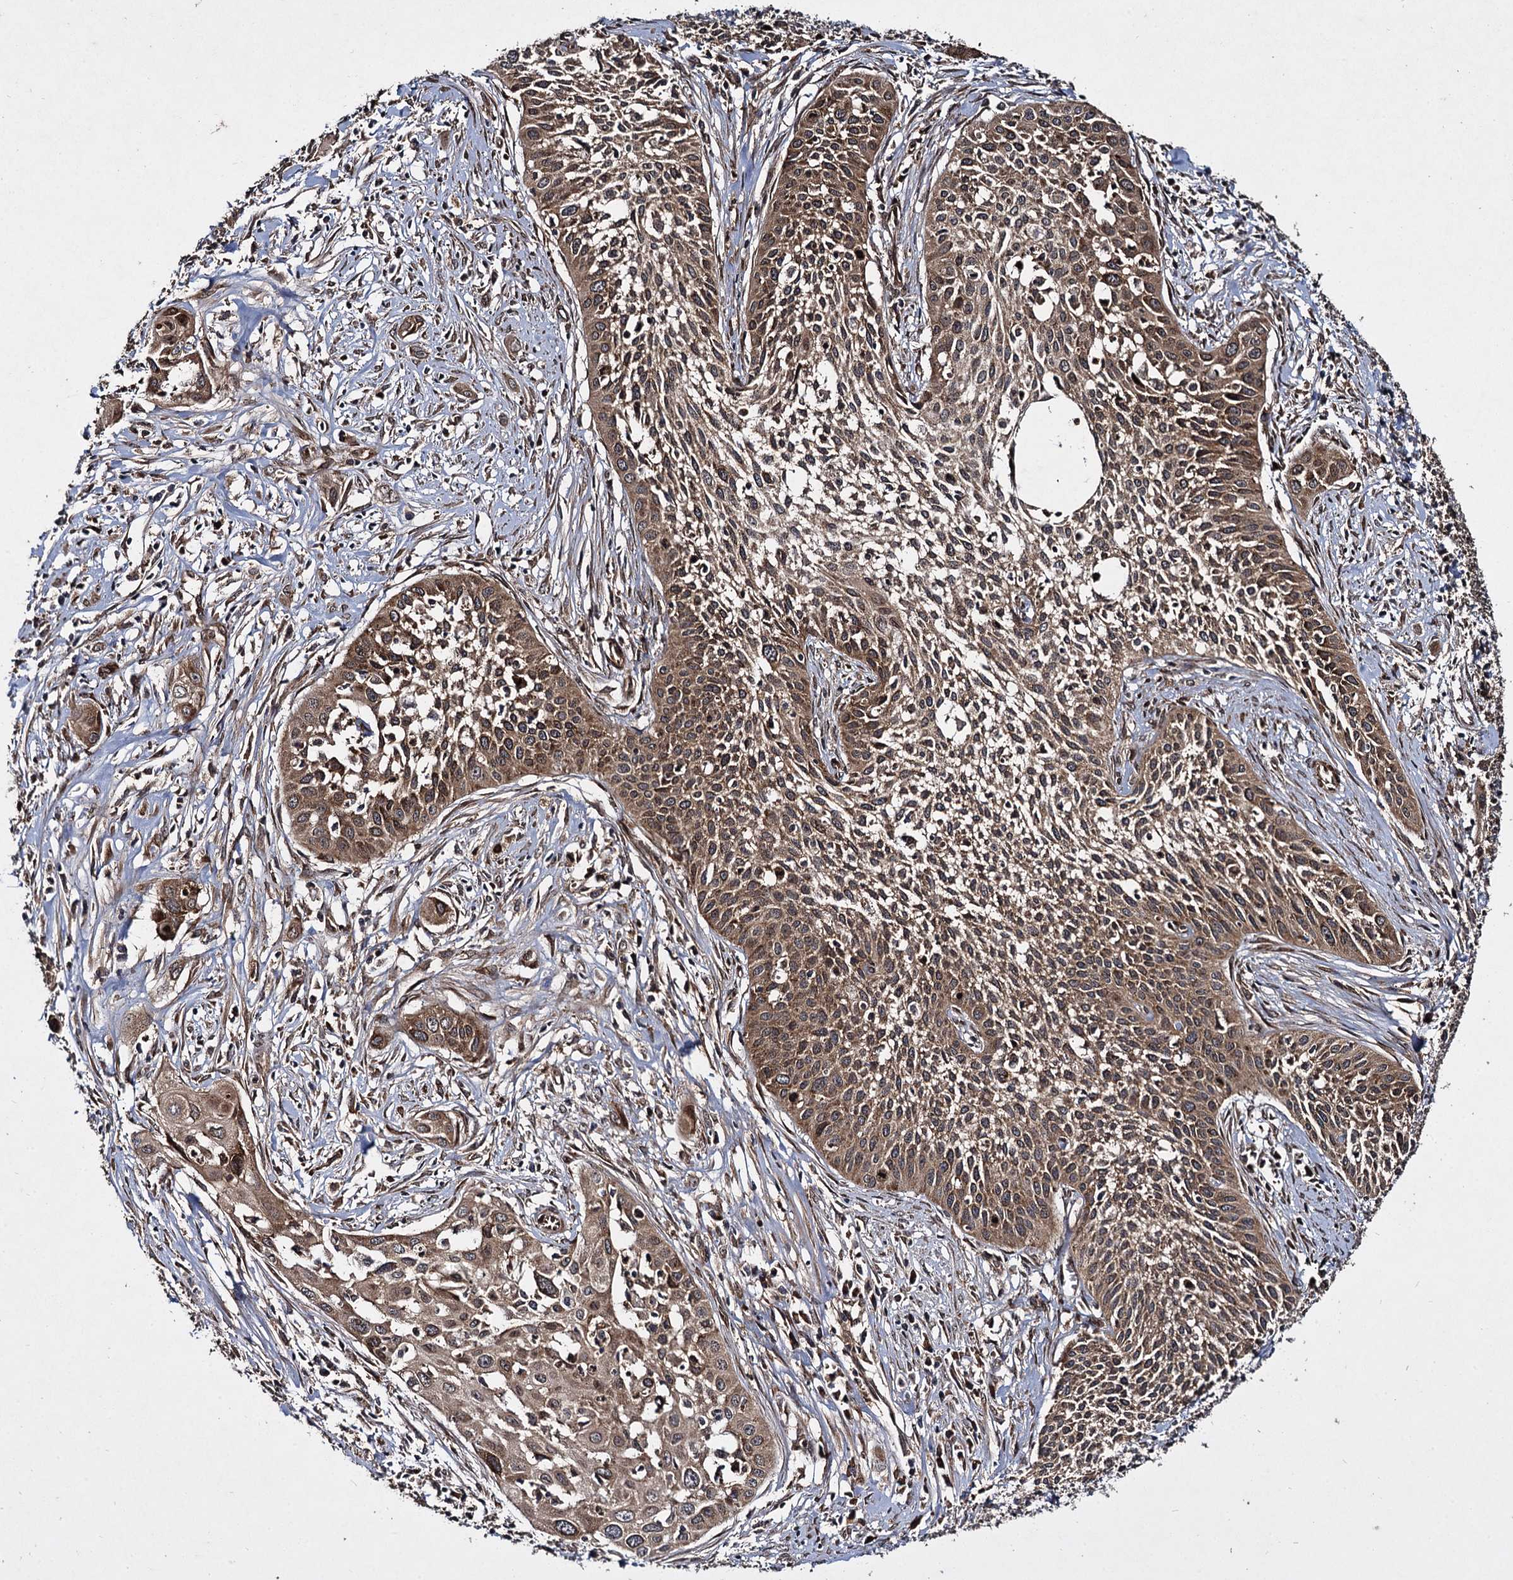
{"staining": {"intensity": "moderate", "quantity": ">75%", "location": "cytoplasmic/membranous"}, "tissue": "cervical cancer", "cell_type": "Tumor cells", "image_type": "cancer", "snomed": [{"axis": "morphology", "description": "Squamous cell carcinoma, NOS"}, {"axis": "topography", "description": "Cervix"}], "caption": "A medium amount of moderate cytoplasmic/membranous positivity is appreciated in approximately >75% of tumor cells in cervical squamous cell carcinoma tissue. (brown staining indicates protein expression, while blue staining denotes nuclei).", "gene": "DCP1B", "patient": {"sex": "female", "age": 34}}